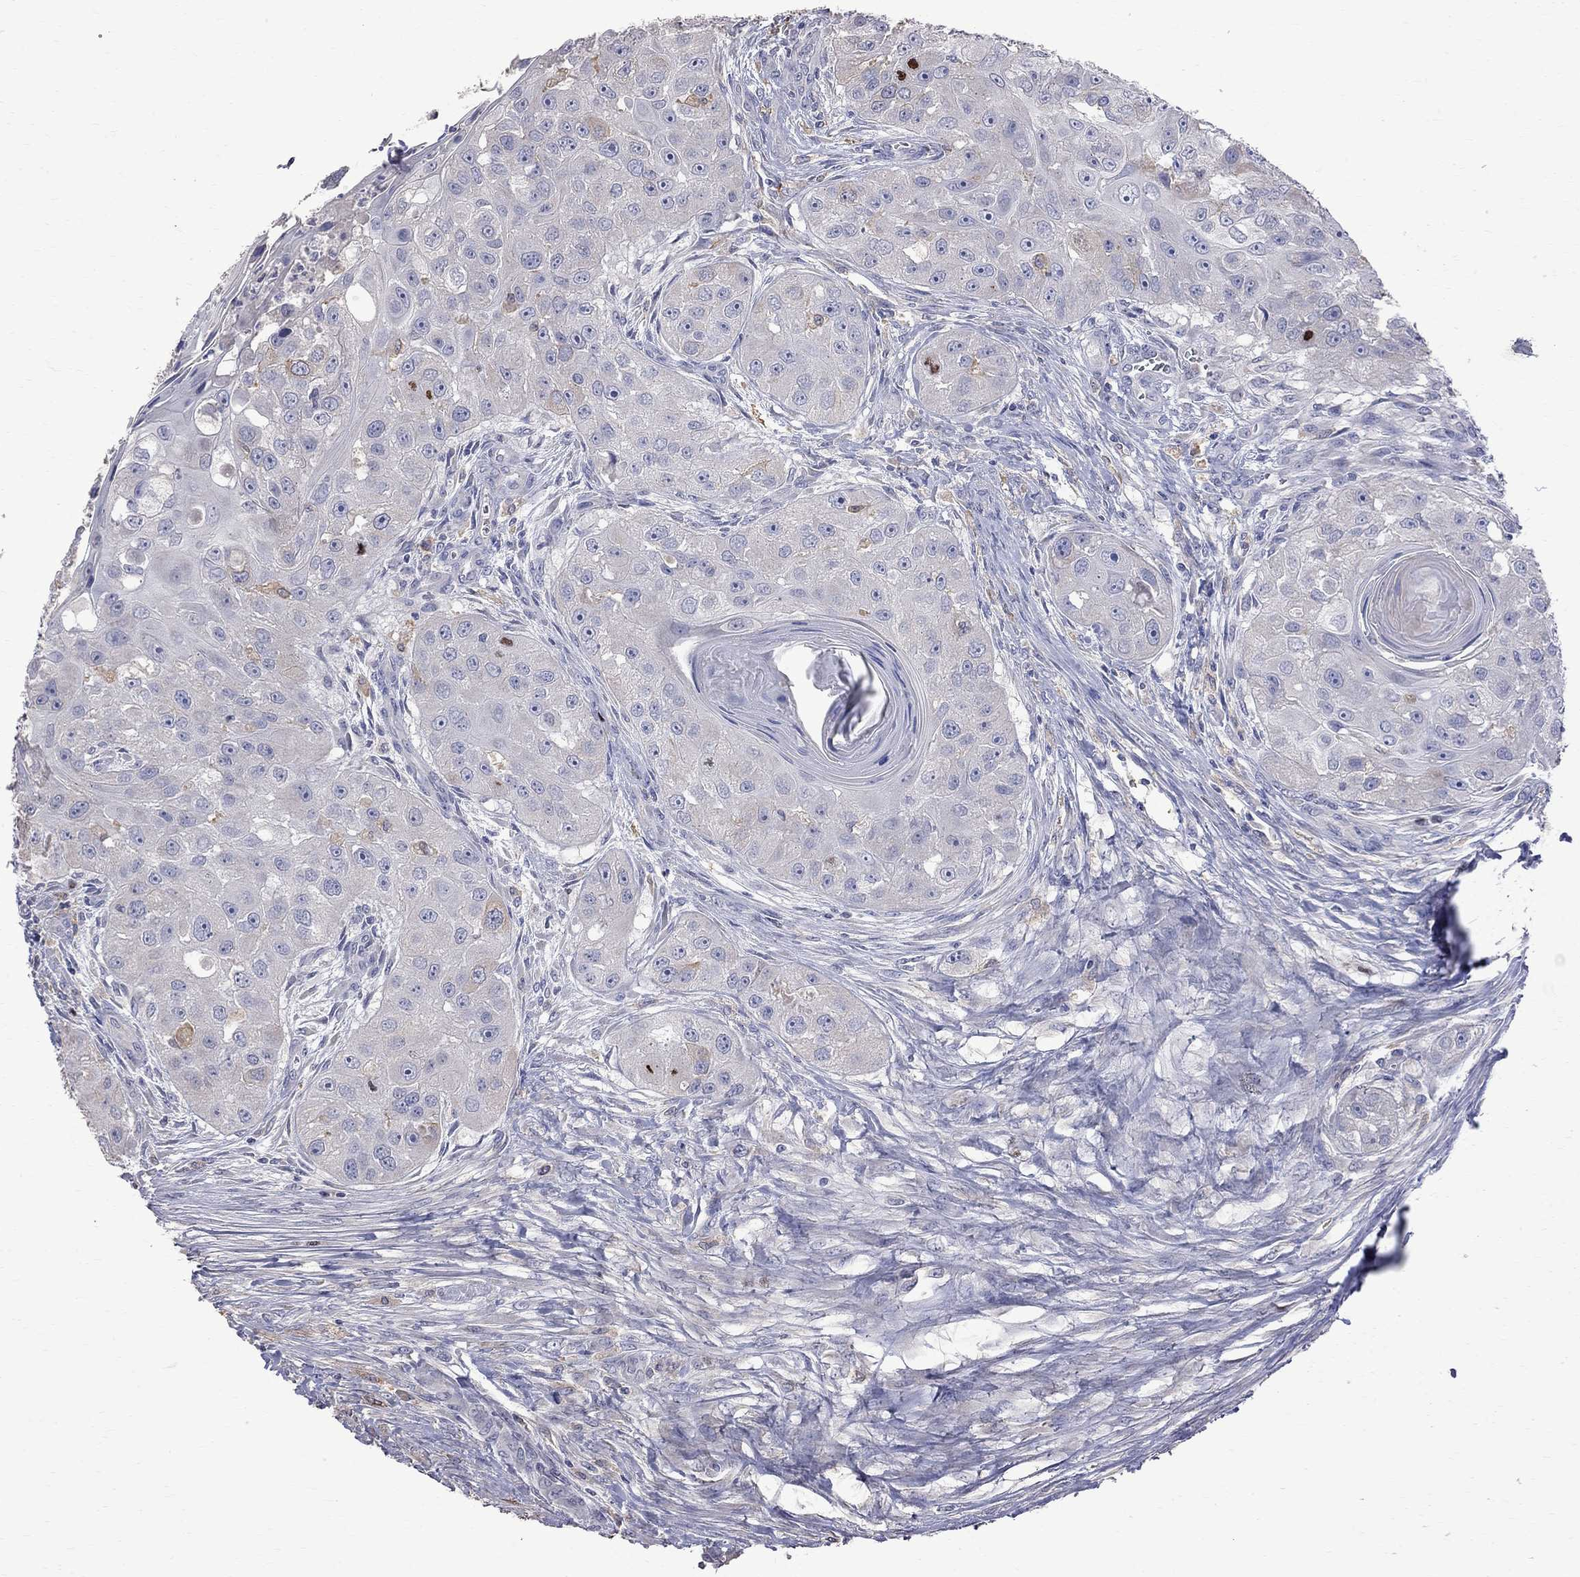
{"staining": {"intensity": "weak", "quantity": "<25%", "location": "cytoplasmic/membranous"}, "tissue": "head and neck cancer", "cell_type": "Tumor cells", "image_type": "cancer", "snomed": [{"axis": "morphology", "description": "Normal tissue, NOS"}, {"axis": "morphology", "description": "Squamous cell carcinoma, NOS"}, {"axis": "topography", "description": "Skeletal muscle"}, {"axis": "topography", "description": "Head-Neck"}], "caption": "A high-resolution photomicrograph shows immunohistochemistry (IHC) staining of squamous cell carcinoma (head and neck), which shows no significant positivity in tumor cells. The staining is performed using DAB brown chromogen with nuclei counter-stained in using hematoxylin.", "gene": "CKAP2", "patient": {"sex": "male", "age": 51}}